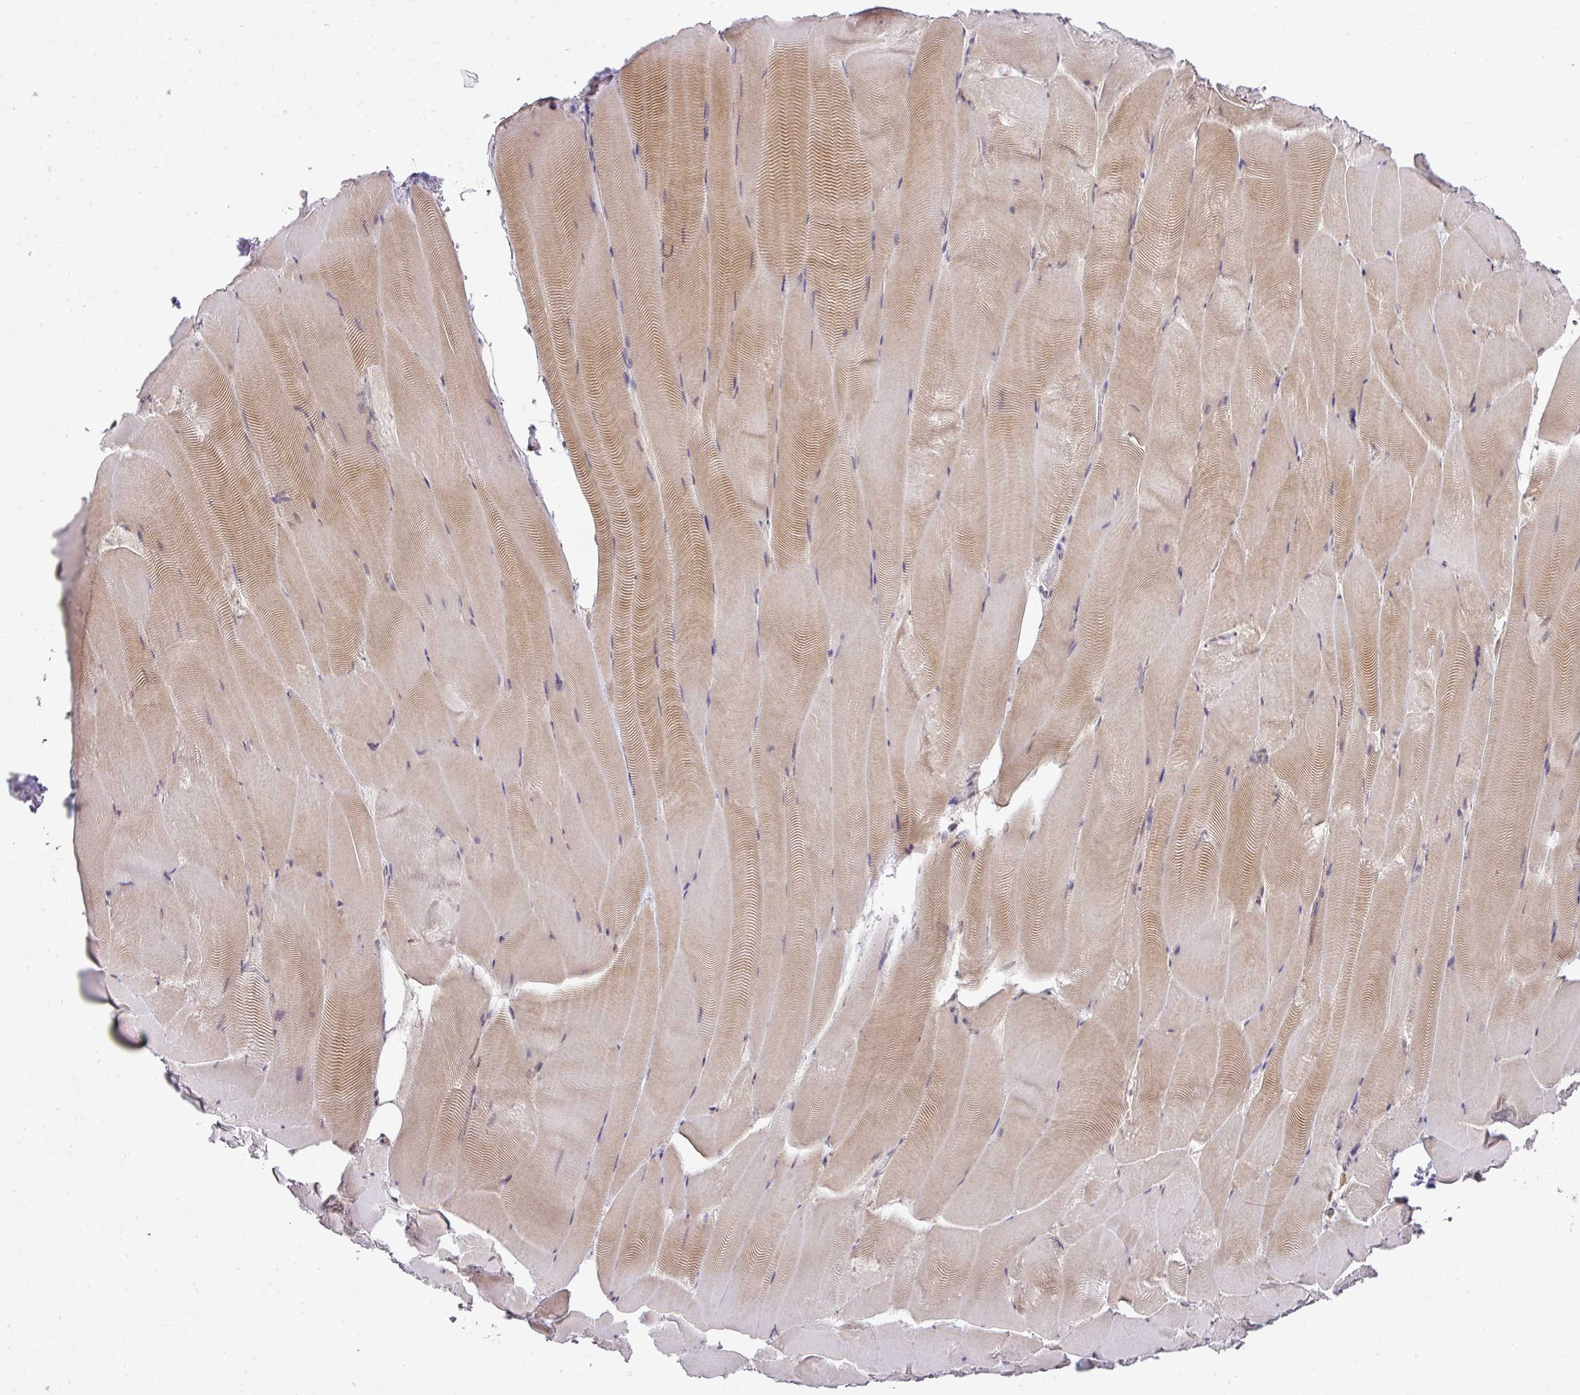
{"staining": {"intensity": "moderate", "quantity": "25%-75%", "location": "cytoplasmic/membranous,nuclear"}, "tissue": "skeletal muscle", "cell_type": "Myocytes", "image_type": "normal", "snomed": [{"axis": "morphology", "description": "Normal tissue, NOS"}, {"axis": "topography", "description": "Skeletal muscle"}], "caption": "Immunohistochemical staining of unremarkable skeletal muscle shows 25%-75% levels of moderate cytoplasmic/membranous,nuclear protein staining in about 25%-75% of myocytes.", "gene": "PLK1", "patient": {"sex": "female", "age": 64}}